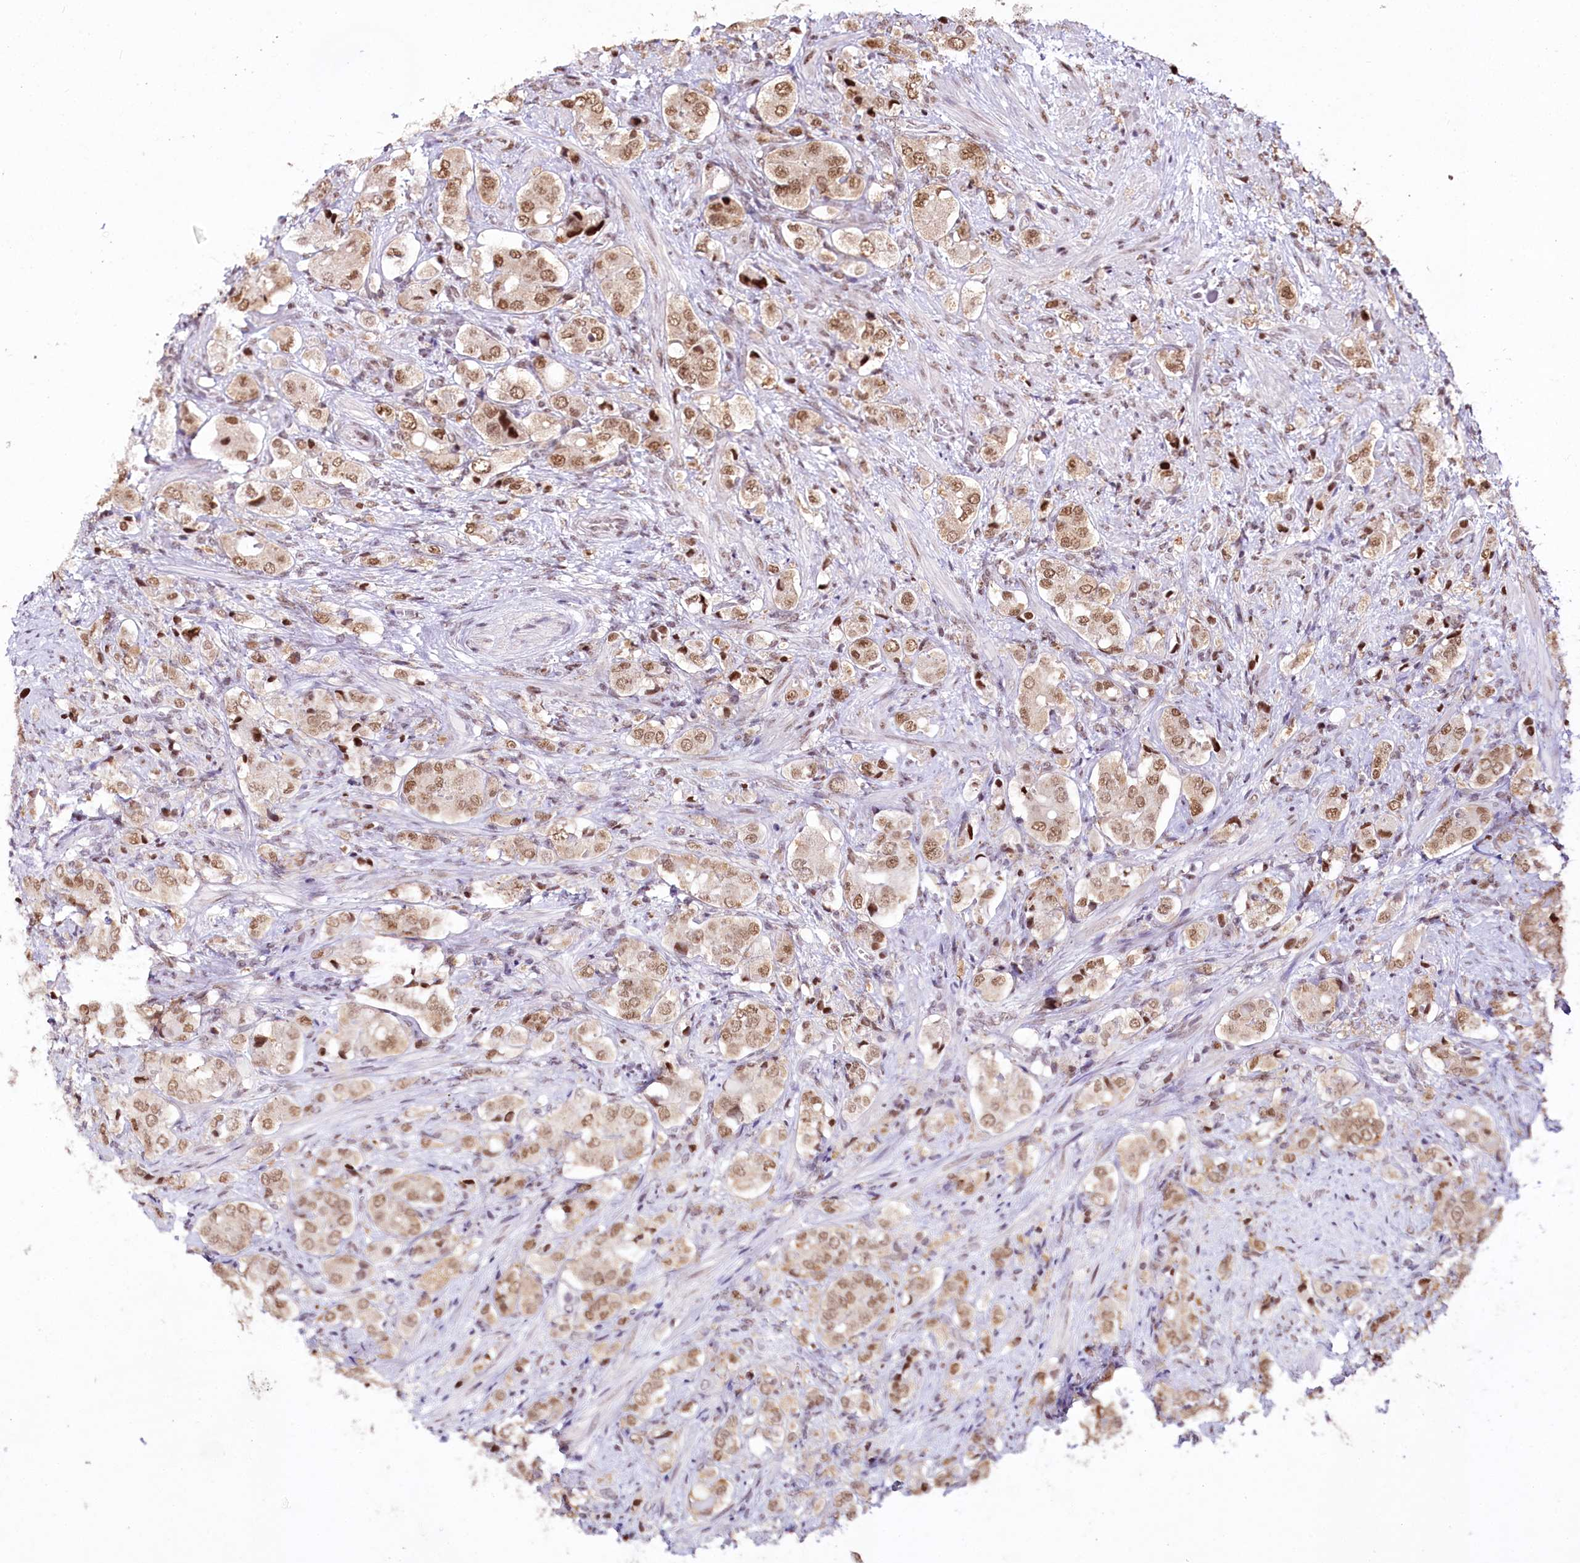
{"staining": {"intensity": "moderate", "quantity": ">75%", "location": "nuclear"}, "tissue": "prostate cancer", "cell_type": "Tumor cells", "image_type": "cancer", "snomed": [{"axis": "morphology", "description": "Adenocarcinoma, High grade"}, {"axis": "topography", "description": "Prostate"}], "caption": "Protein expression analysis of human adenocarcinoma (high-grade) (prostate) reveals moderate nuclear staining in approximately >75% of tumor cells.", "gene": "SMARCE1", "patient": {"sex": "male", "age": 65}}